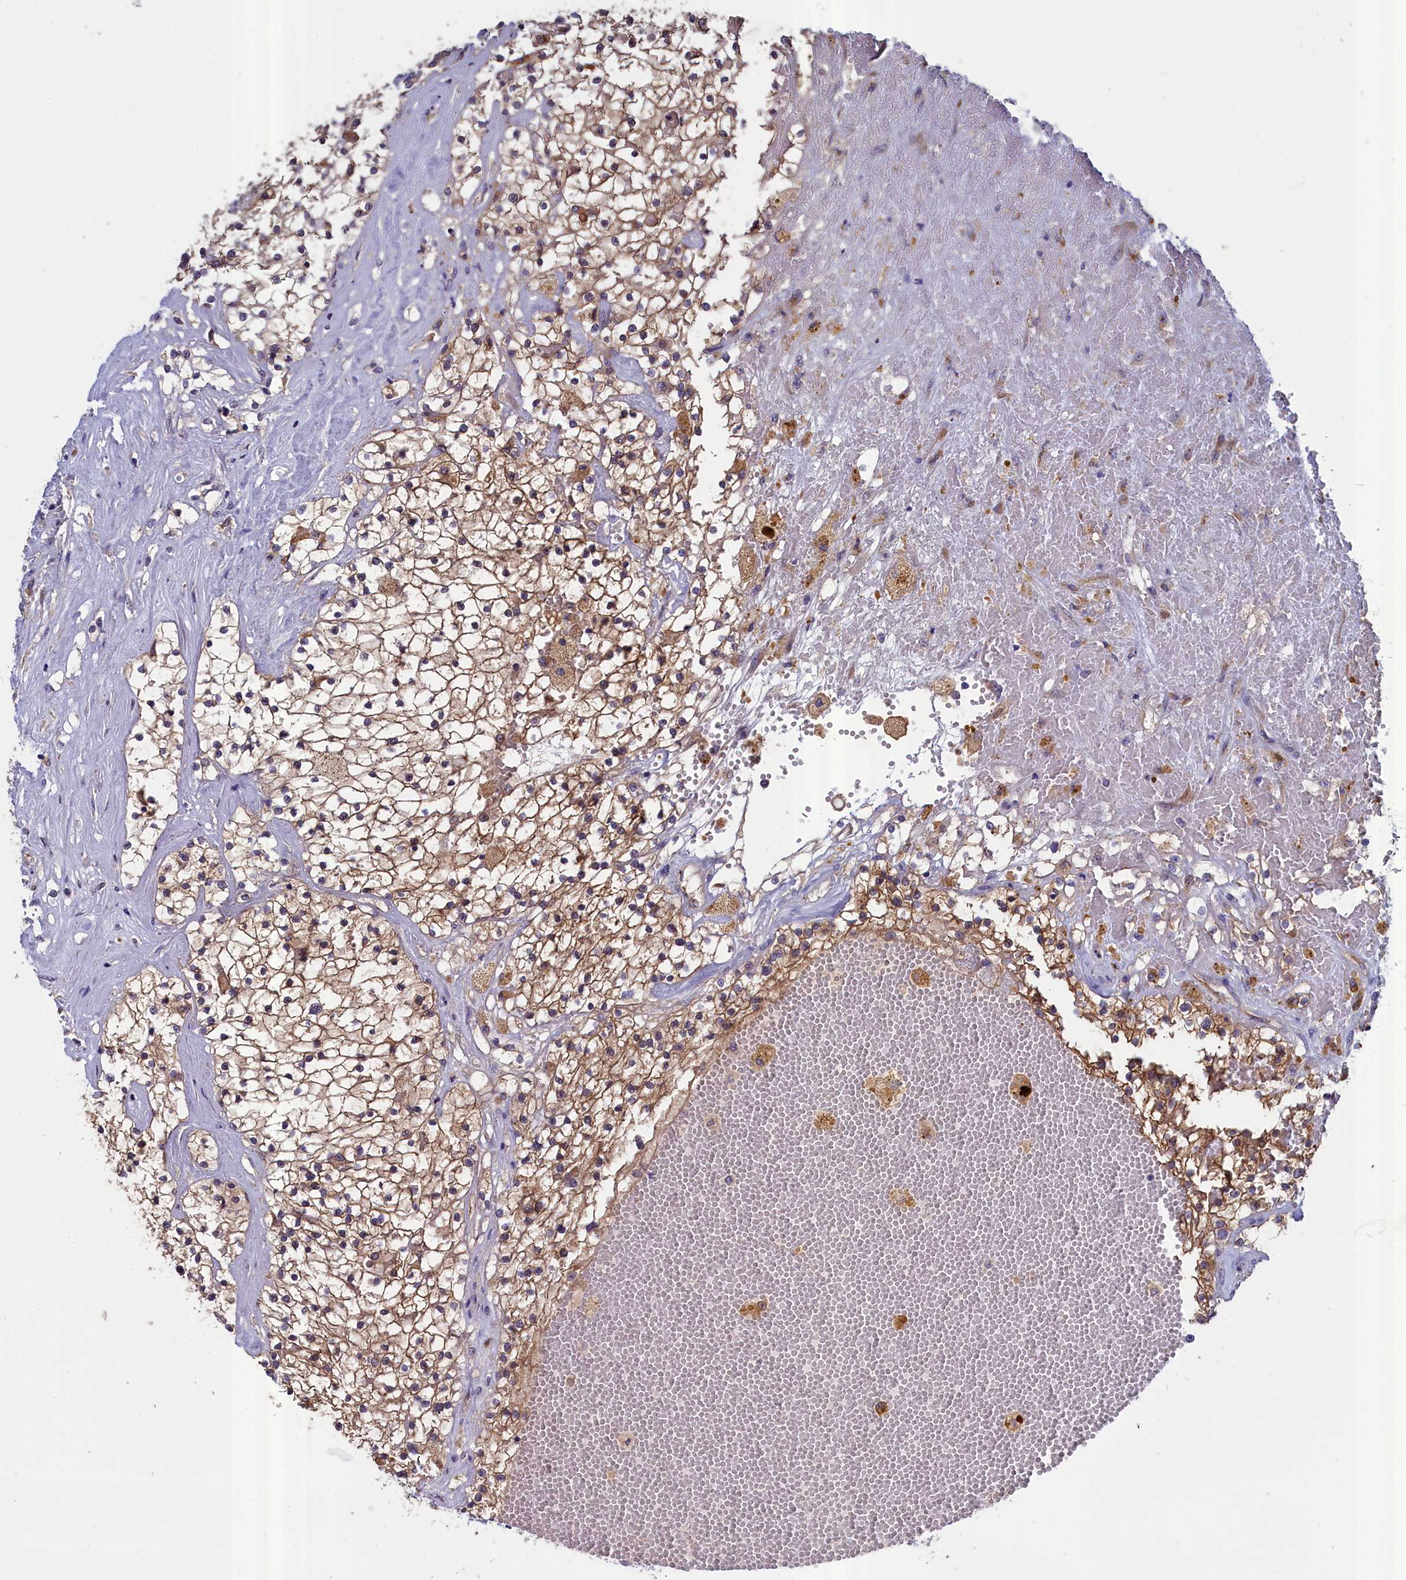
{"staining": {"intensity": "moderate", "quantity": "25%-75%", "location": "cytoplasmic/membranous"}, "tissue": "renal cancer", "cell_type": "Tumor cells", "image_type": "cancer", "snomed": [{"axis": "morphology", "description": "Normal tissue, NOS"}, {"axis": "morphology", "description": "Adenocarcinoma, NOS"}, {"axis": "topography", "description": "Kidney"}], "caption": "A photomicrograph of renal cancer stained for a protein shows moderate cytoplasmic/membranous brown staining in tumor cells. The protein is stained brown, and the nuclei are stained in blue (DAB IHC with brightfield microscopy, high magnification).", "gene": "COL19A1", "patient": {"sex": "male", "age": 68}}